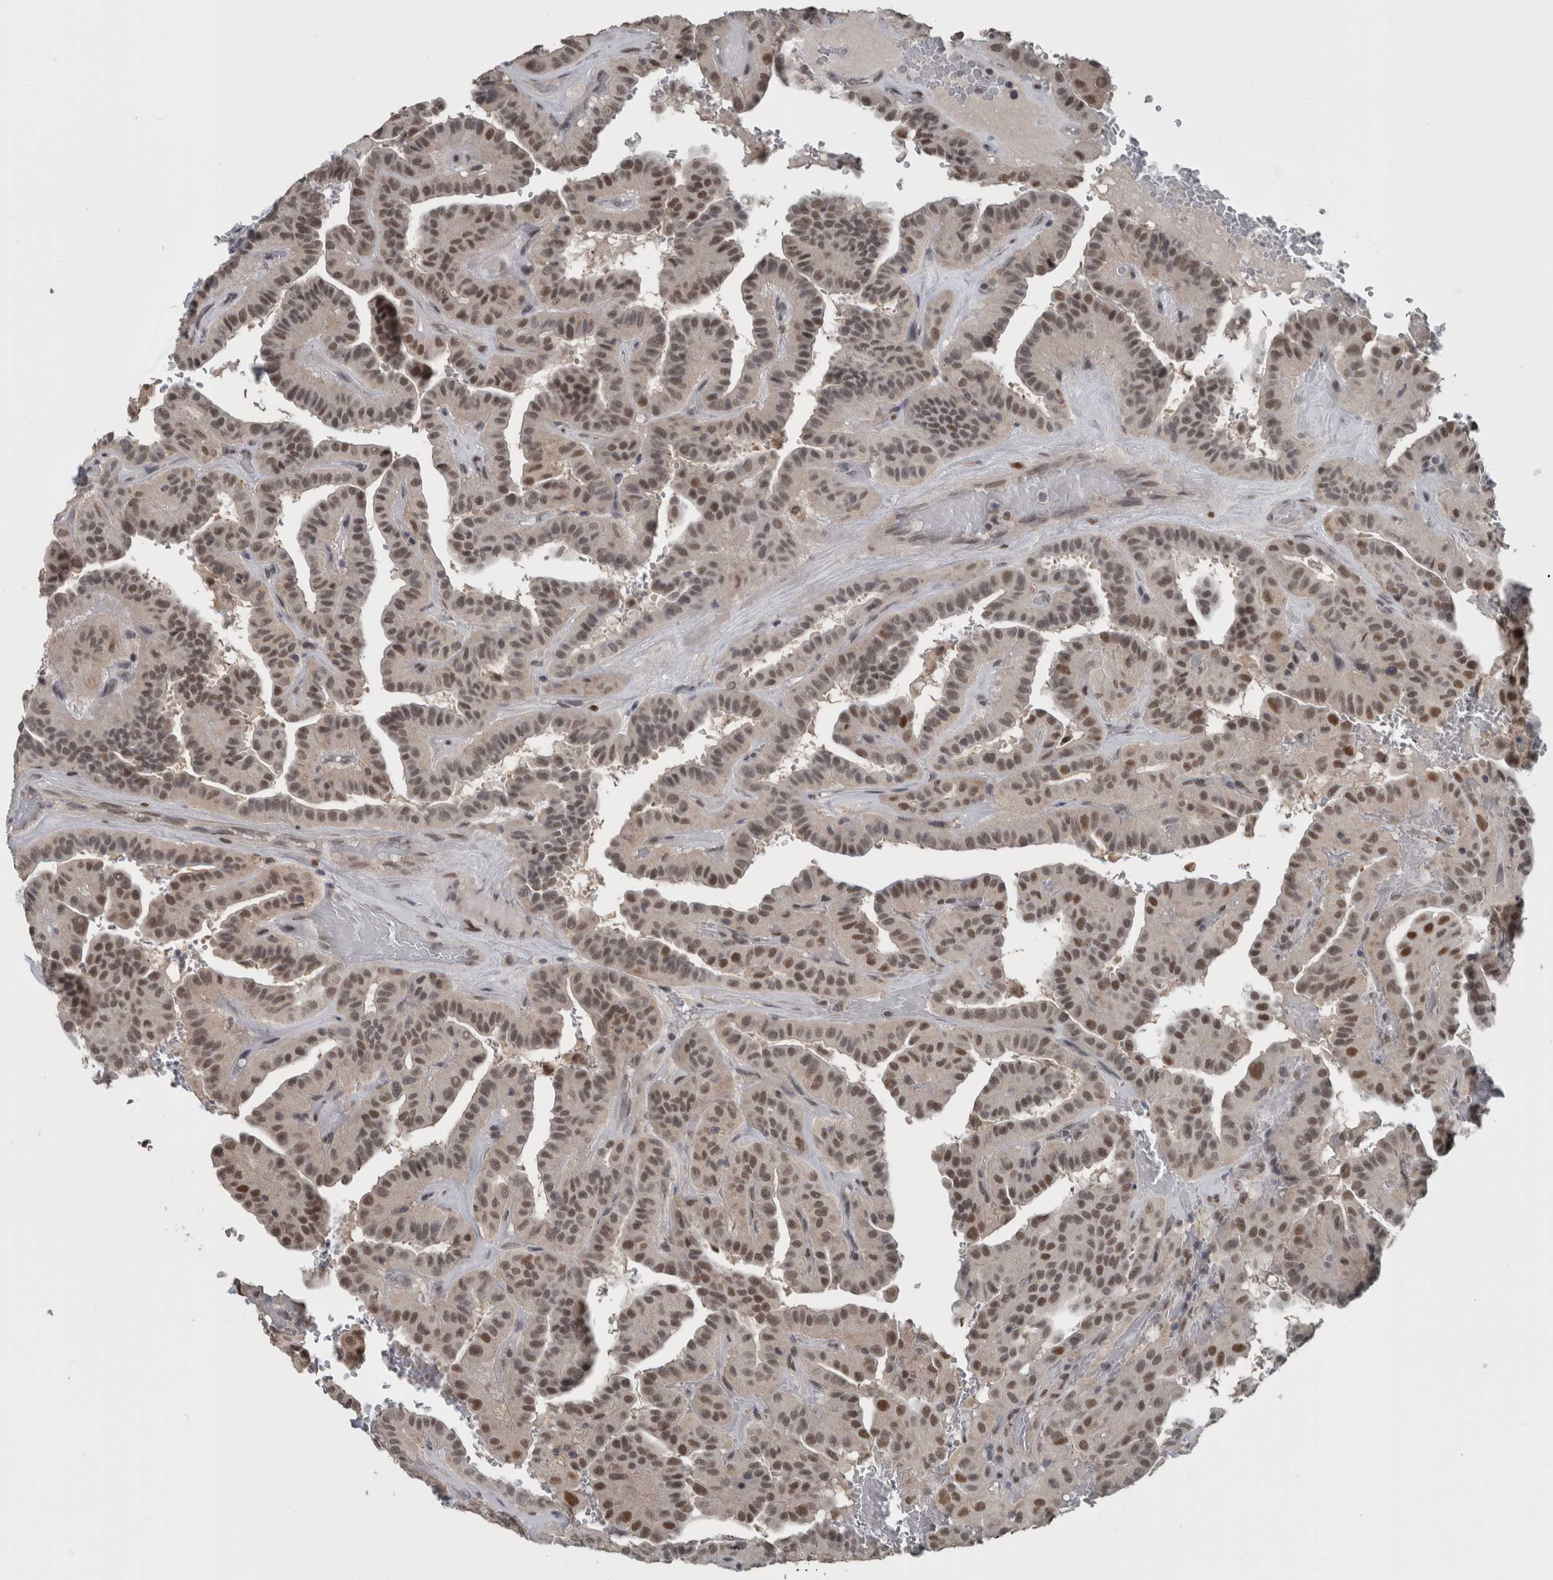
{"staining": {"intensity": "strong", "quantity": ">75%", "location": "nuclear"}, "tissue": "thyroid cancer", "cell_type": "Tumor cells", "image_type": "cancer", "snomed": [{"axis": "morphology", "description": "Papillary adenocarcinoma, NOS"}, {"axis": "topography", "description": "Thyroid gland"}], "caption": "Brown immunohistochemical staining in thyroid papillary adenocarcinoma reveals strong nuclear staining in approximately >75% of tumor cells.", "gene": "ZBTB21", "patient": {"sex": "male", "age": 77}}